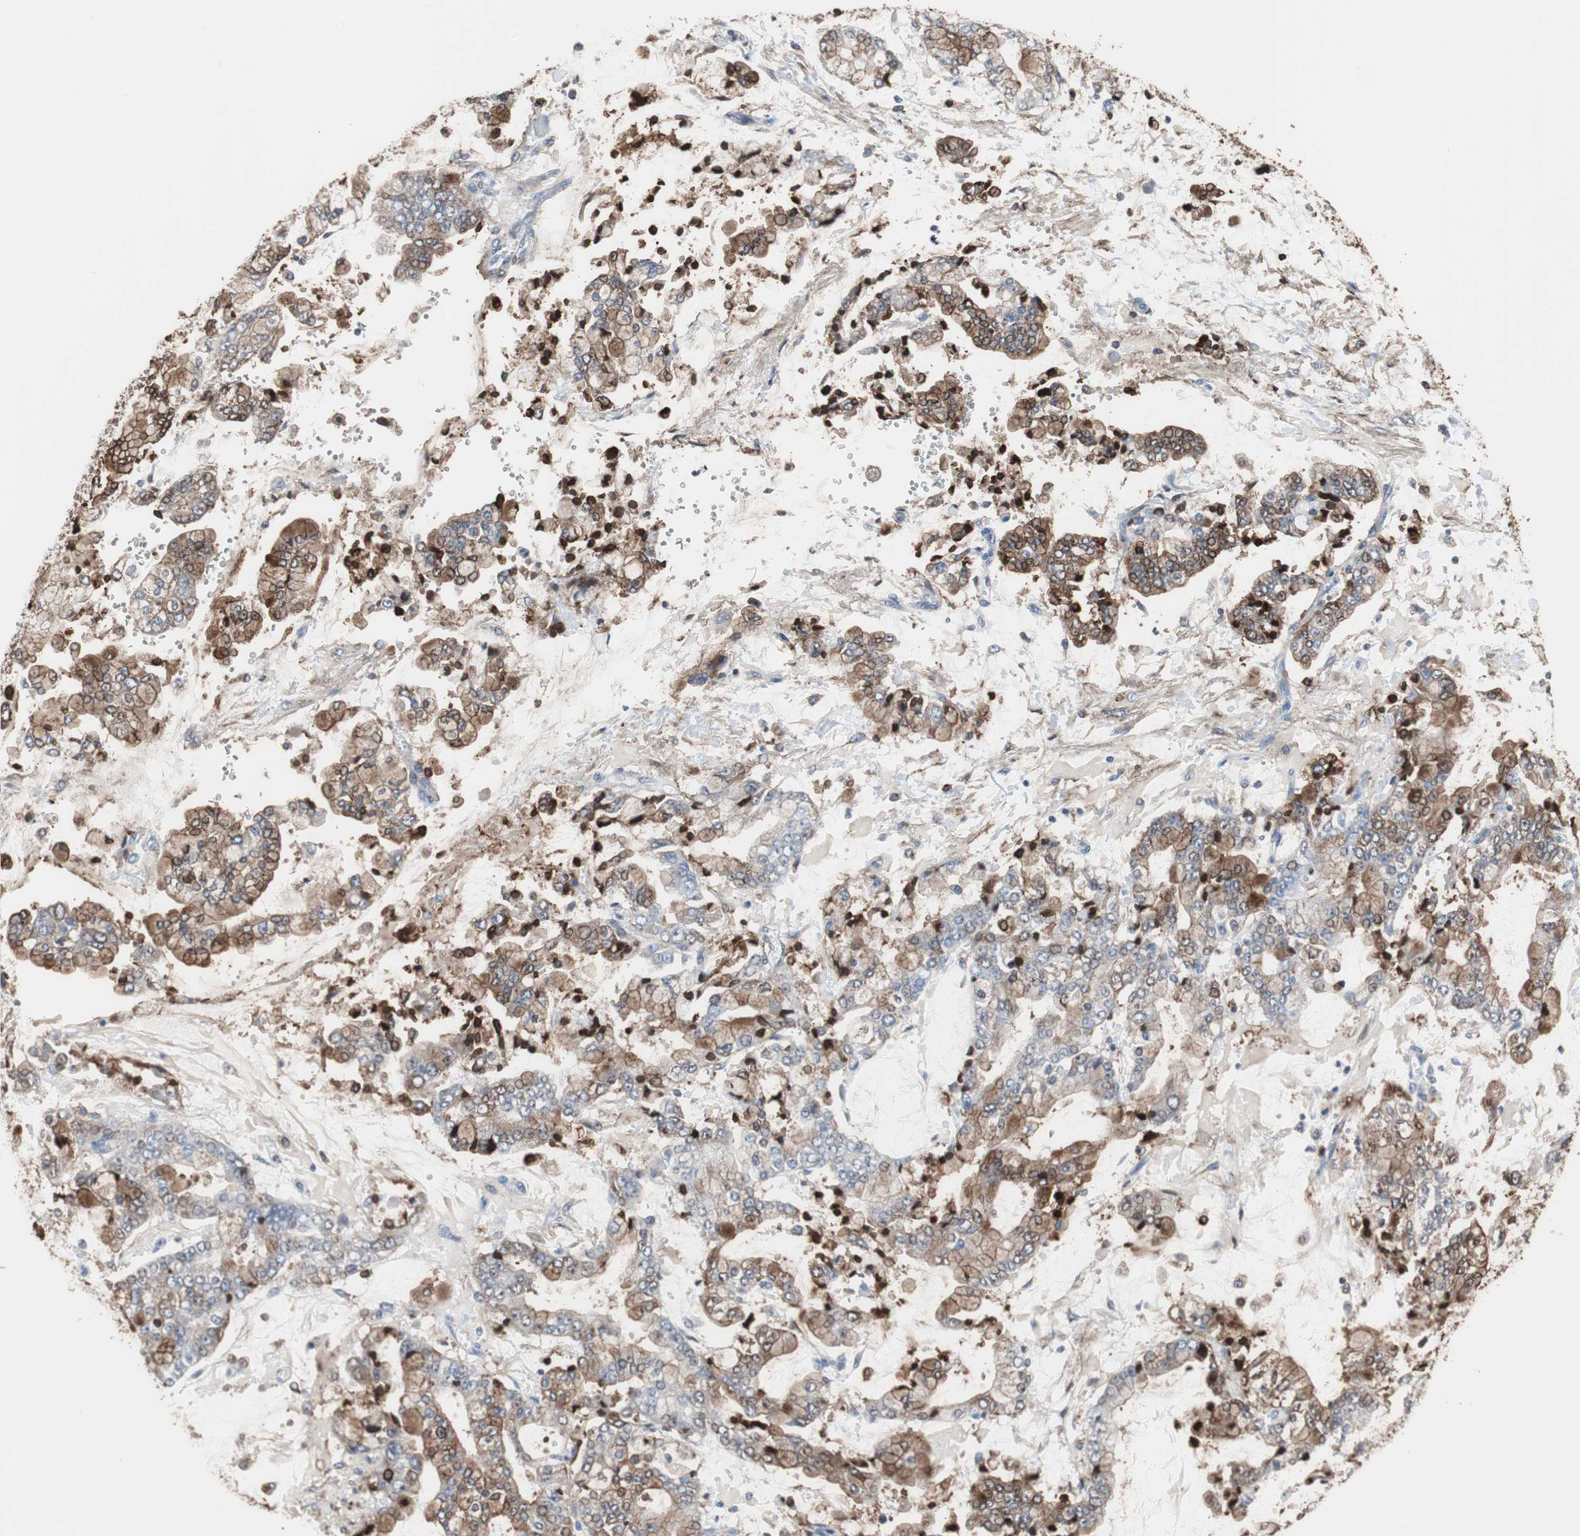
{"staining": {"intensity": "moderate", "quantity": ">75%", "location": "cytoplasmic/membranous,nuclear"}, "tissue": "stomach cancer", "cell_type": "Tumor cells", "image_type": "cancer", "snomed": [{"axis": "morphology", "description": "Adenocarcinoma, NOS"}, {"axis": "topography", "description": "Stomach"}], "caption": "Adenocarcinoma (stomach) was stained to show a protein in brown. There is medium levels of moderate cytoplasmic/membranous and nuclear staining in about >75% of tumor cells.", "gene": "ANXA4", "patient": {"sex": "male", "age": 76}}